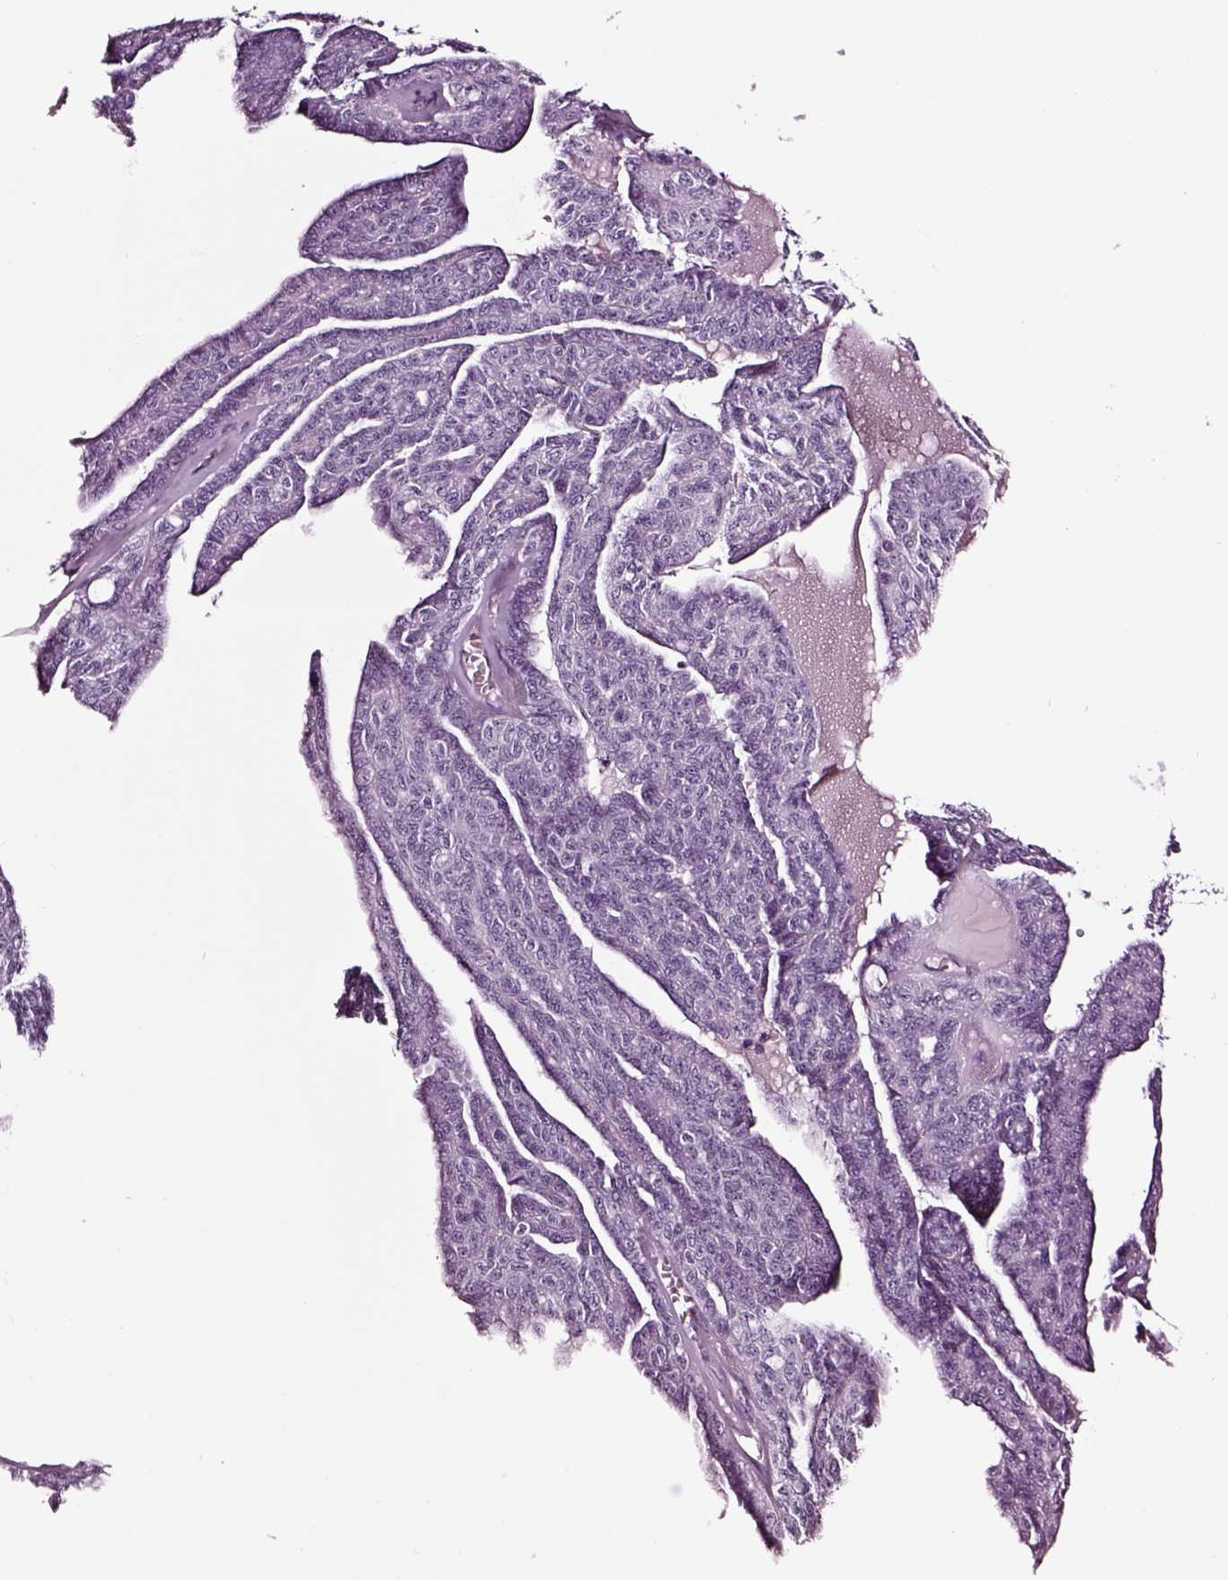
{"staining": {"intensity": "negative", "quantity": "none", "location": "none"}, "tissue": "ovarian cancer", "cell_type": "Tumor cells", "image_type": "cancer", "snomed": [{"axis": "morphology", "description": "Cystadenocarcinoma, serous, NOS"}, {"axis": "topography", "description": "Ovary"}], "caption": "Immunohistochemistry of ovarian cancer (serous cystadenocarcinoma) demonstrates no positivity in tumor cells.", "gene": "SOX10", "patient": {"sex": "female", "age": 71}}